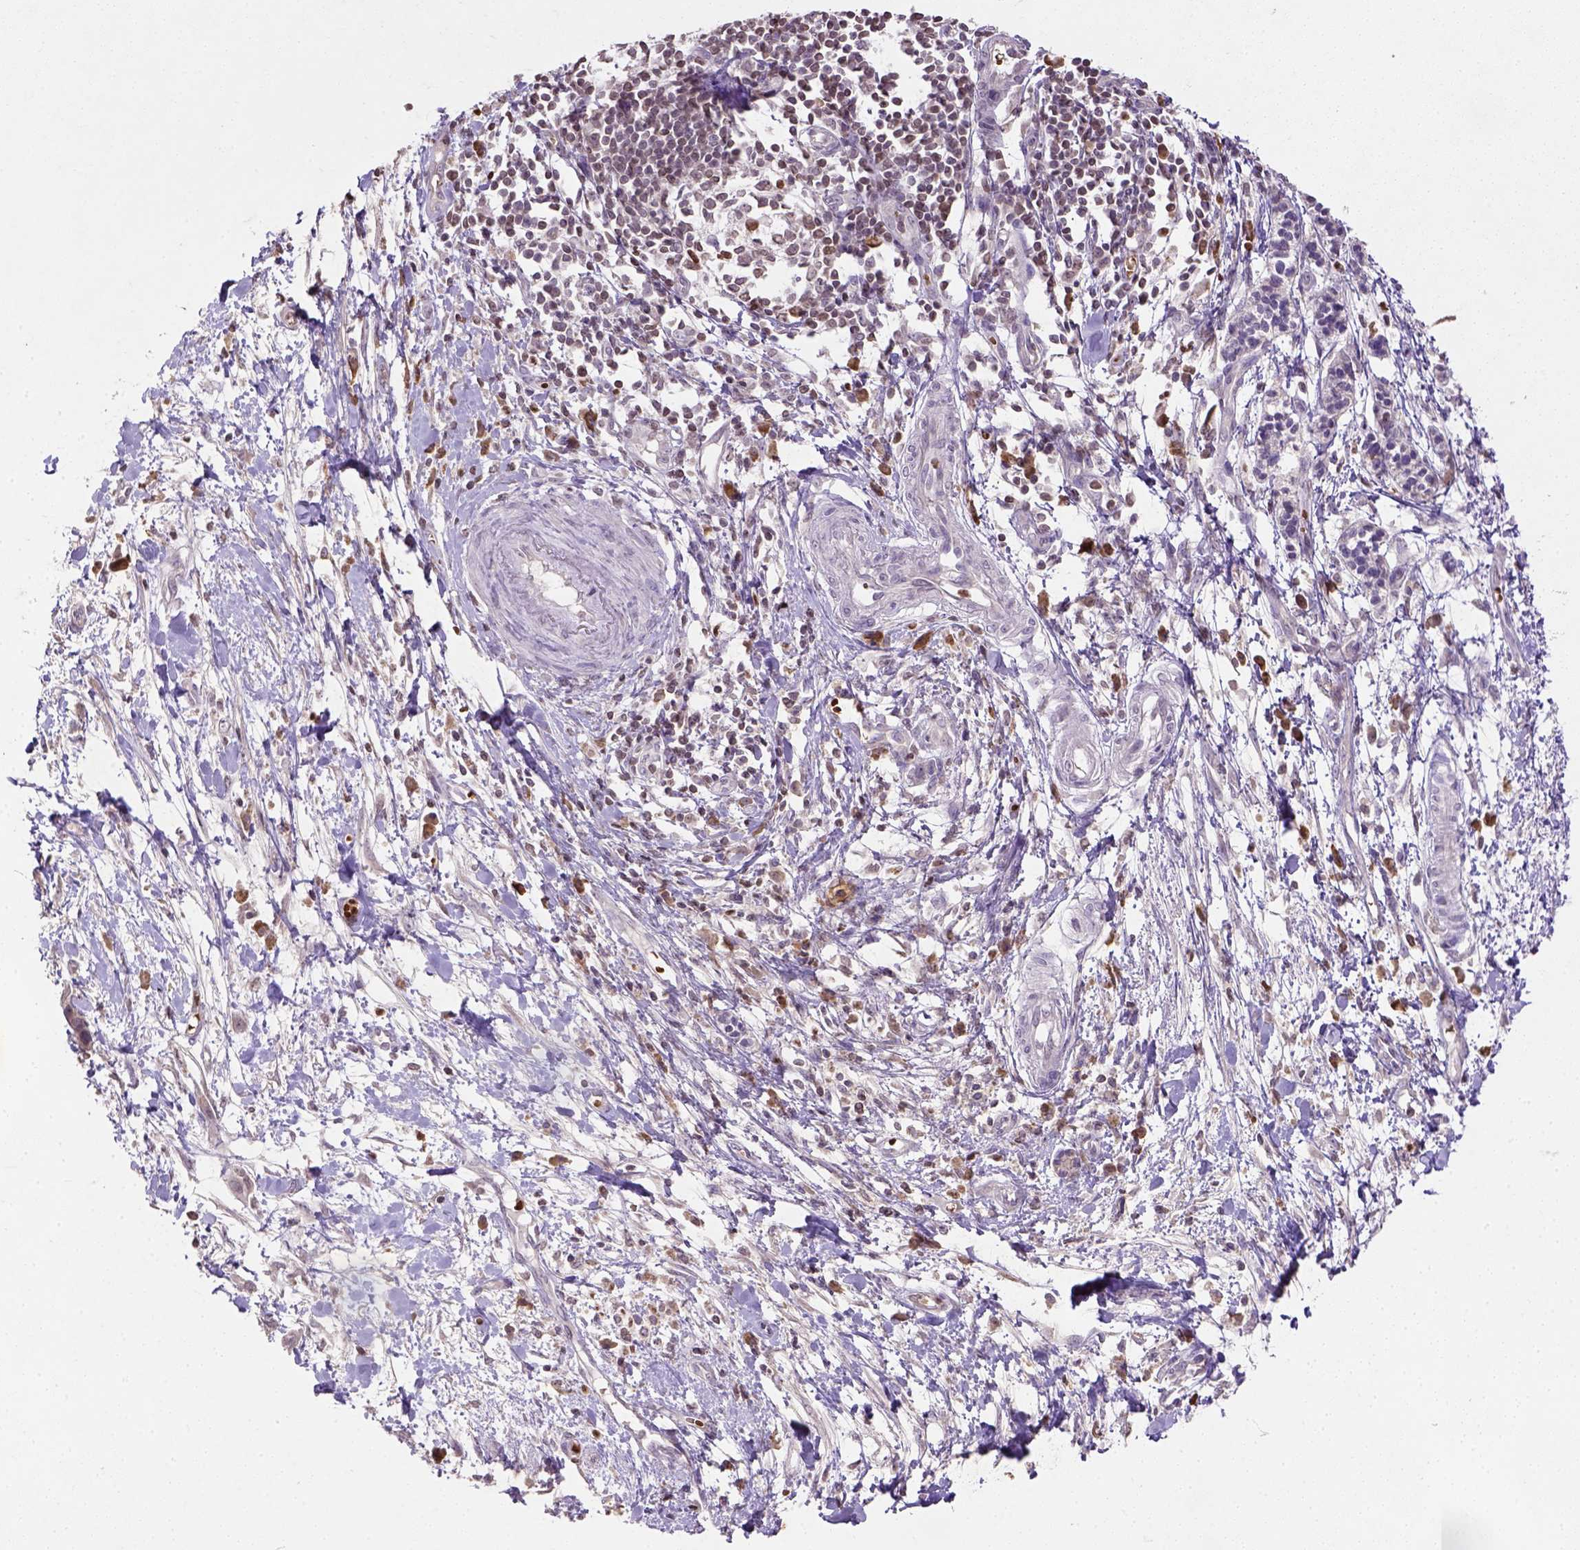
{"staining": {"intensity": "negative", "quantity": "none", "location": "none"}, "tissue": "pancreatic cancer", "cell_type": "Tumor cells", "image_type": "cancer", "snomed": [{"axis": "morphology", "description": "Normal tissue, NOS"}, {"axis": "morphology", "description": "Adenocarcinoma, NOS"}, {"axis": "topography", "description": "Lymph node"}, {"axis": "topography", "description": "Pancreas"}], "caption": "A histopathology image of human adenocarcinoma (pancreatic) is negative for staining in tumor cells. Brightfield microscopy of IHC stained with DAB (brown) and hematoxylin (blue), captured at high magnification.", "gene": "NUDT3", "patient": {"sex": "female", "age": 58}}